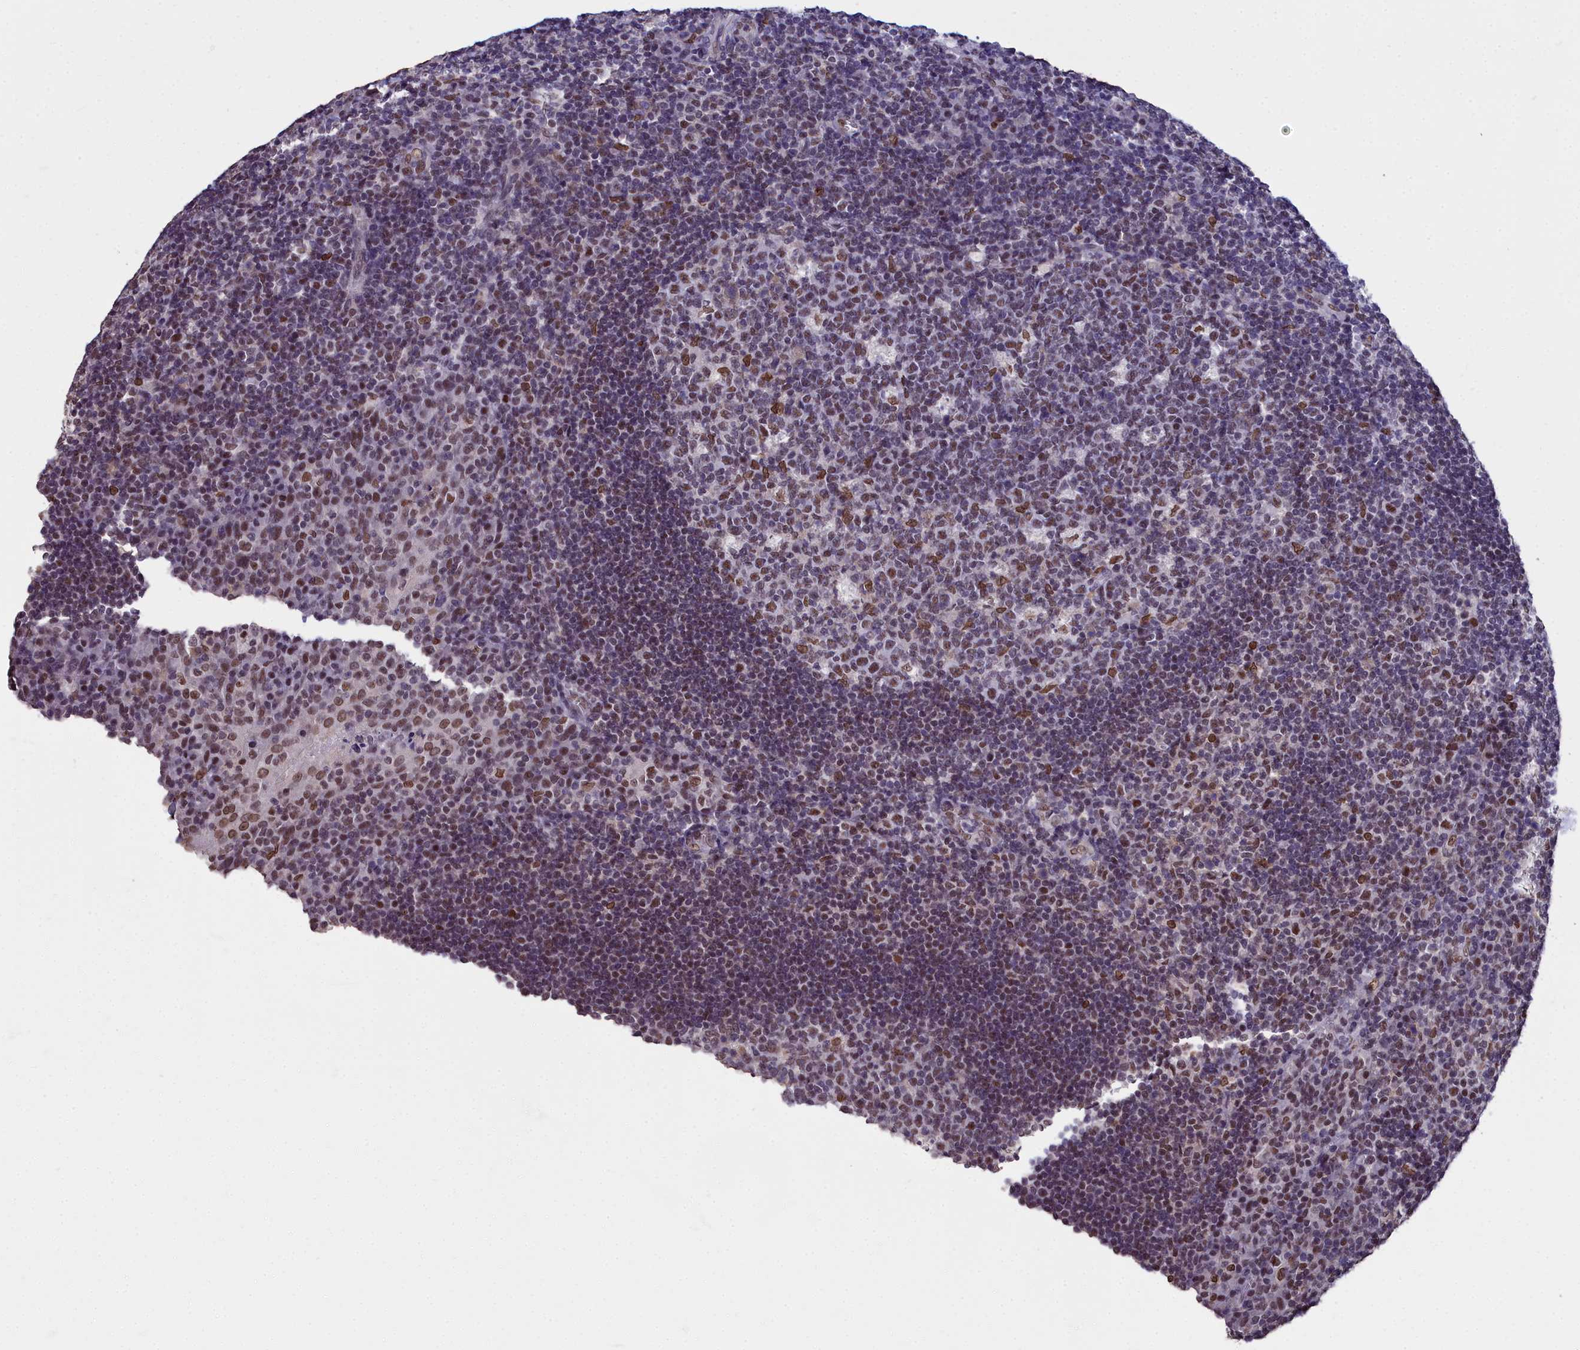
{"staining": {"intensity": "moderate", "quantity": "25%-75%", "location": "nuclear"}, "tissue": "tonsil", "cell_type": "Germinal center cells", "image_type": "normal", "snomed": [{"axis": "morphology", "description": "Normal tissue, NOS"}, {"axis": "topography", "description": "Tonsil"}], "caption": "Protein expression by immunohistochemistry exhibits moderate nuclear staining in approximately 25%-75% of germinal center cells in unremarkable tonsil.", "gene": "CCDC97", "patient": {"sex": "male", "age": 17}}